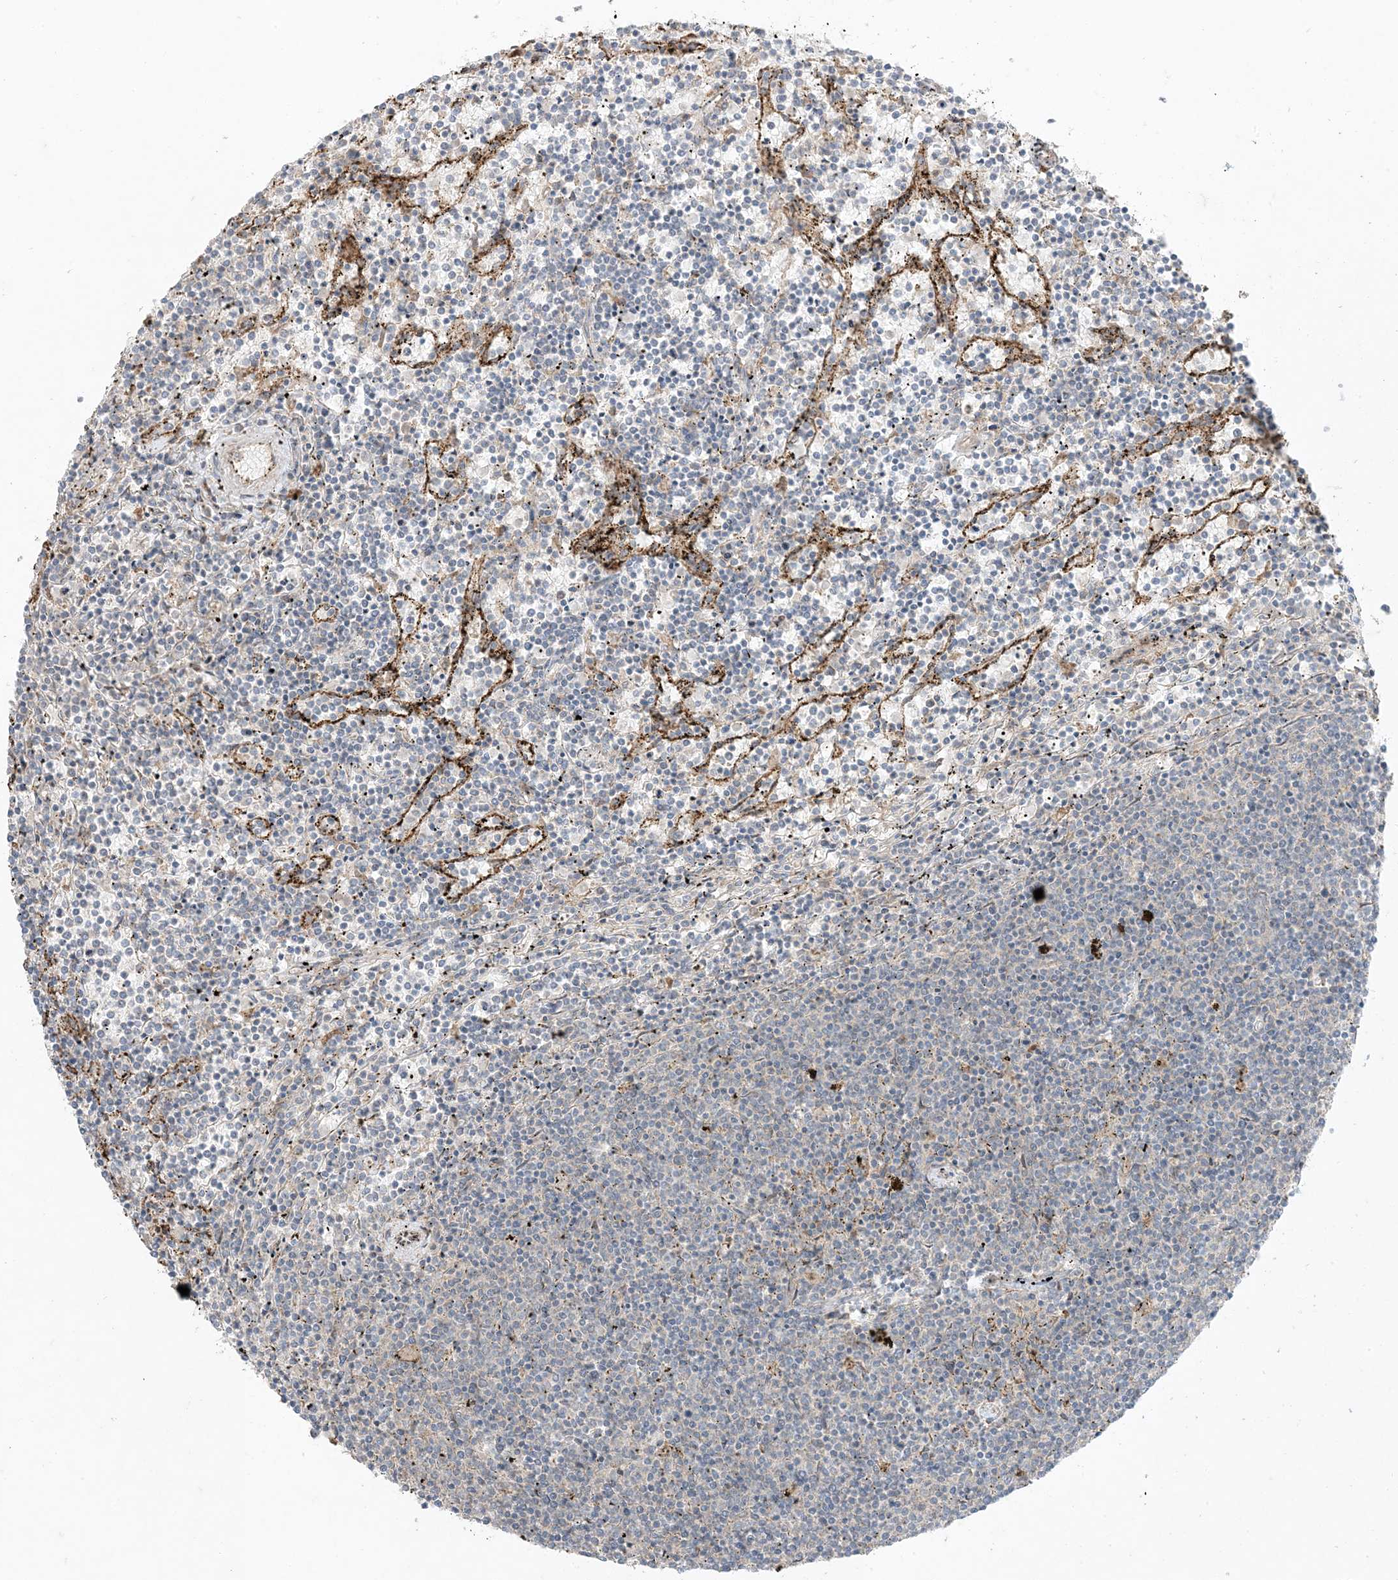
{"staining": {"intensity": "negative", "quantity": "none", "location": "none"}, "tissue": "lymphoma", "cell_type": "Tumor cells", "image_type": "cancer", "snomed": [{"axis": "morphology", "description": "Malignant lymphoma, non-Hodgkin's type, Low grade"}, {"axis": "topography", "description": "Spleen"}], "caption": "Low-grade malignant lymphoma, non-Hodgkin's type was stained to show a protein in brown. There is no significant expression in tumor cells. (DAB immunohistochemistry (IHC) visualized using brightfield microscopy, high magnification).", "gene": "ODC1", "patient": {"sex": "female", "age": 50}}